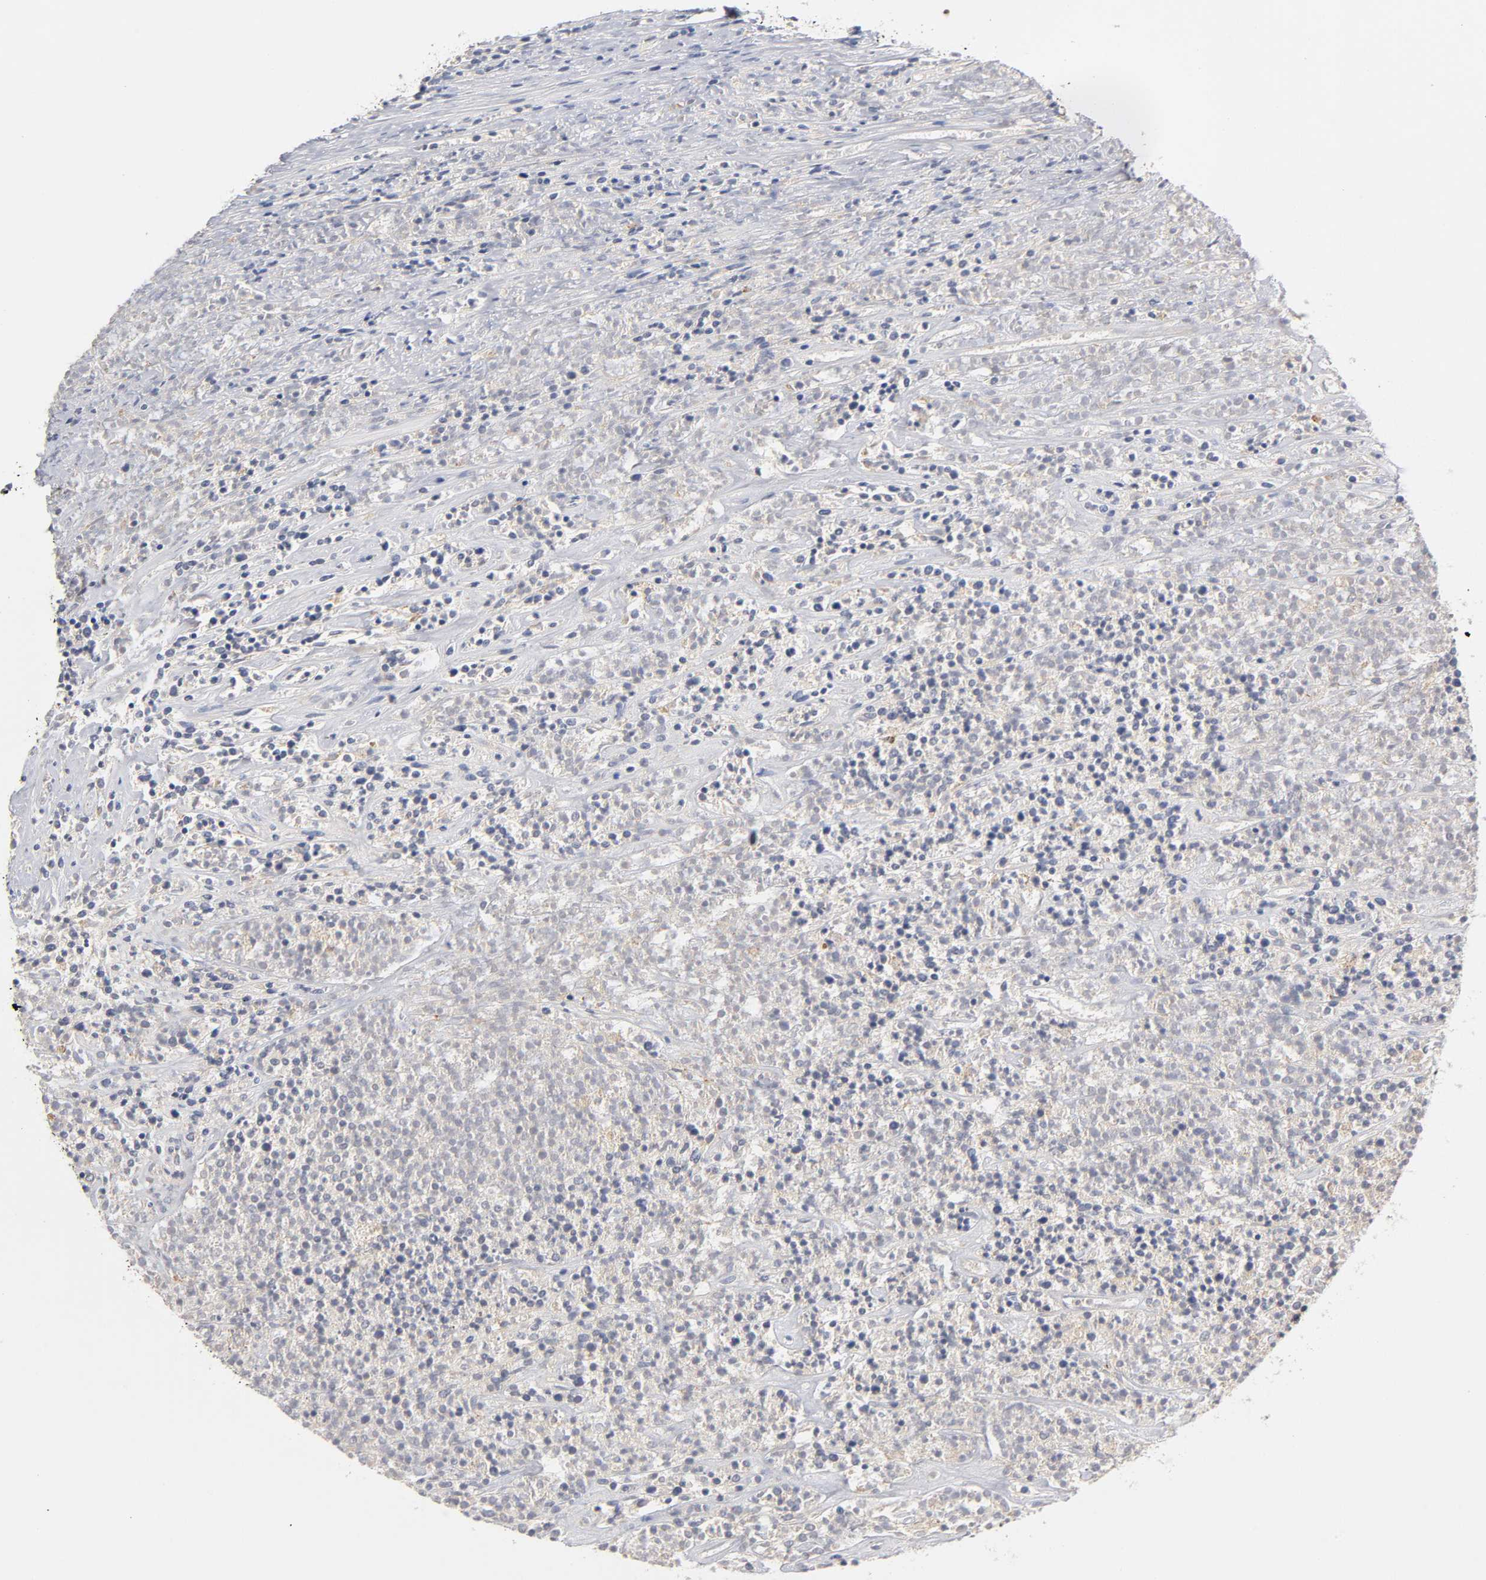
{"staining": {"intensity": "weak", "quantity": "<25%", "location": "cytoplasmic/membranous"}, "tissue": "lymphoma", "cell_type": "Tumor cells", "image_type": "cancer", "snomed": [{"axis": "morphology", "description": "Malignant lymphoma, non-Hodgkin's type, High grade"}, {"axis": "topography", "description": "Lymph node"}], "caption": "Tumor cells show no significant protein staining in malignant lymphoma, non-Hodgkin's type (high-grade).", "gene": "RHOA", "patient": {"sex": "female", "age": 73}}